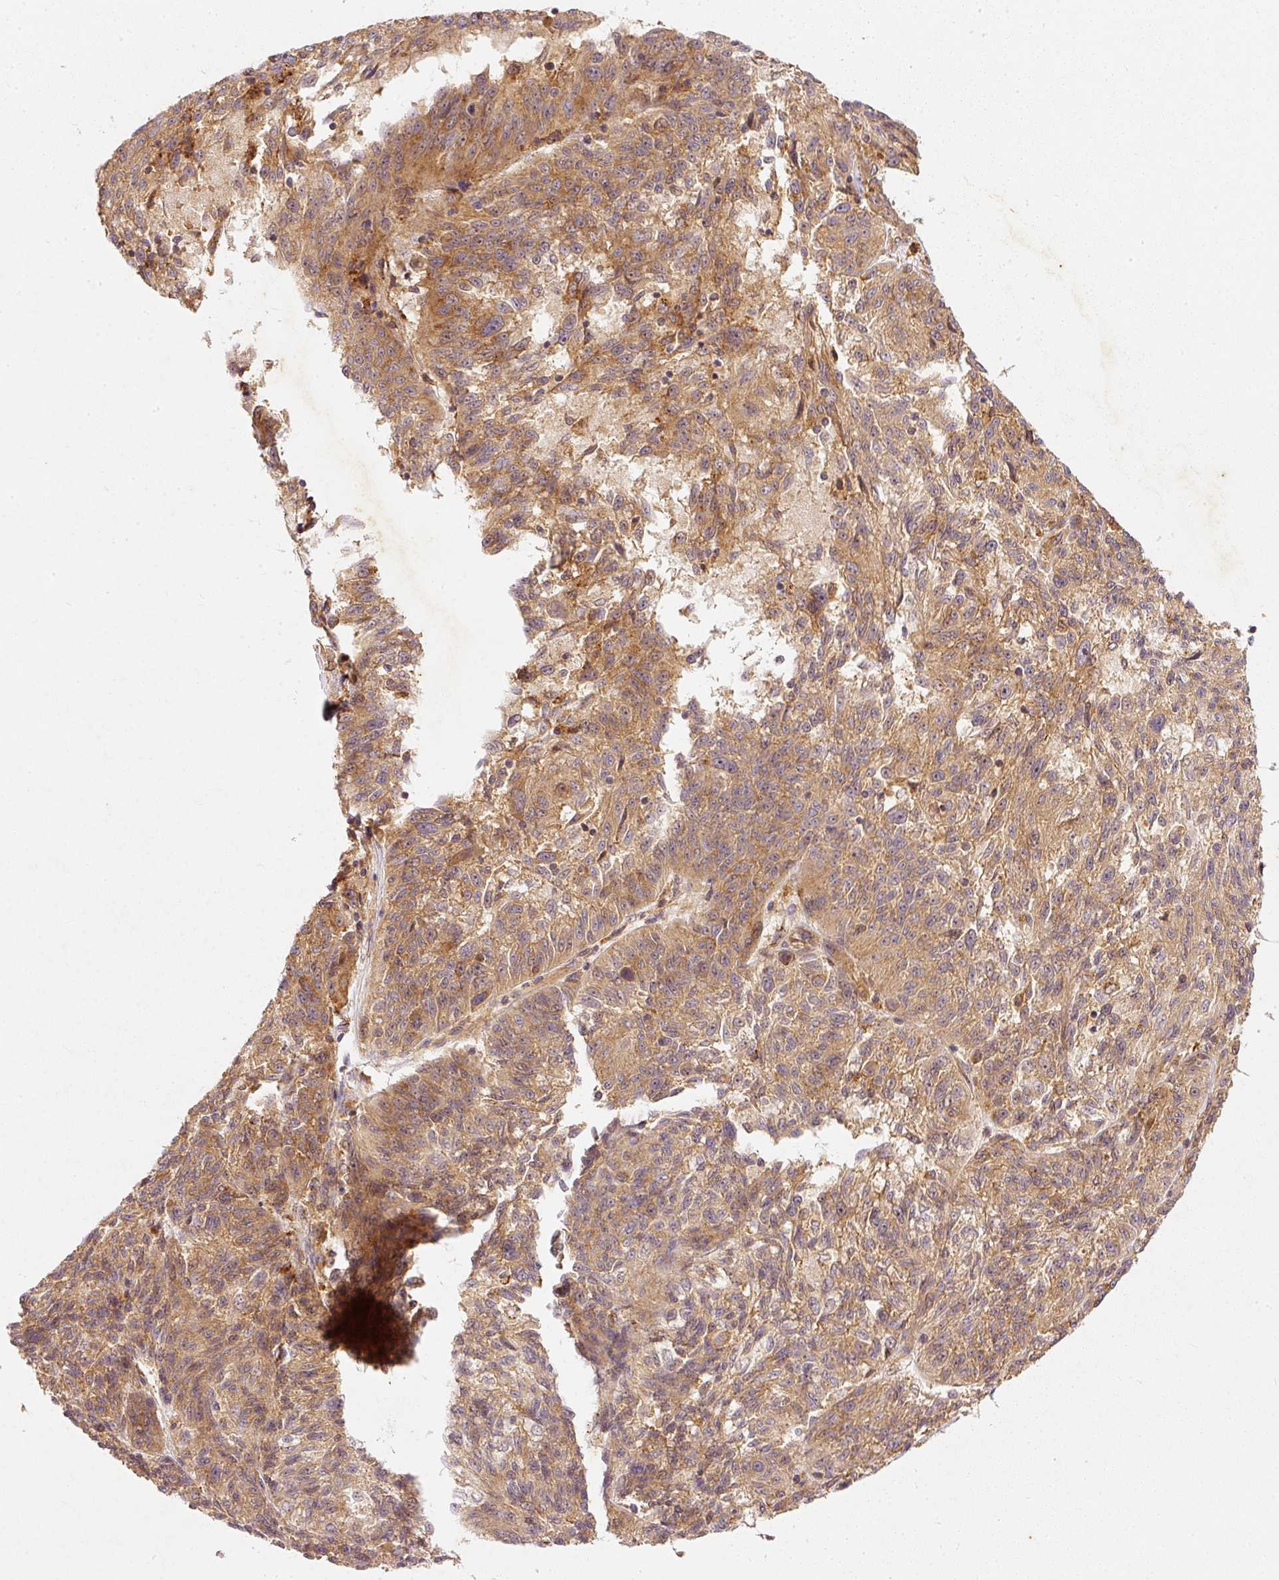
{"staining": {"intensity": "moderate", "quantity": ">75%", "location": "cytoplasmic/membranous"}, "tissue": "melanoma", "cell_type": "Tumor cells", "image_type": "cancer", "snomed": [{"axis": "morphology", "description": "Malignant melanoma, NOS"}, {"axis": "topography", "description": "Skin"}], "caption": "Protein staining by immunohistochemistry (IHC) demonstrates moderate cytoplasmic/membranous staining in approximately >75% of tumor cells in melanoma. Using DAB (brown) and hematoxylin (blue) stains, captured at high magnification using brightfield microscopy.", "gene": "ZNF580", "patient": {"sex": "male", "age": 53}}